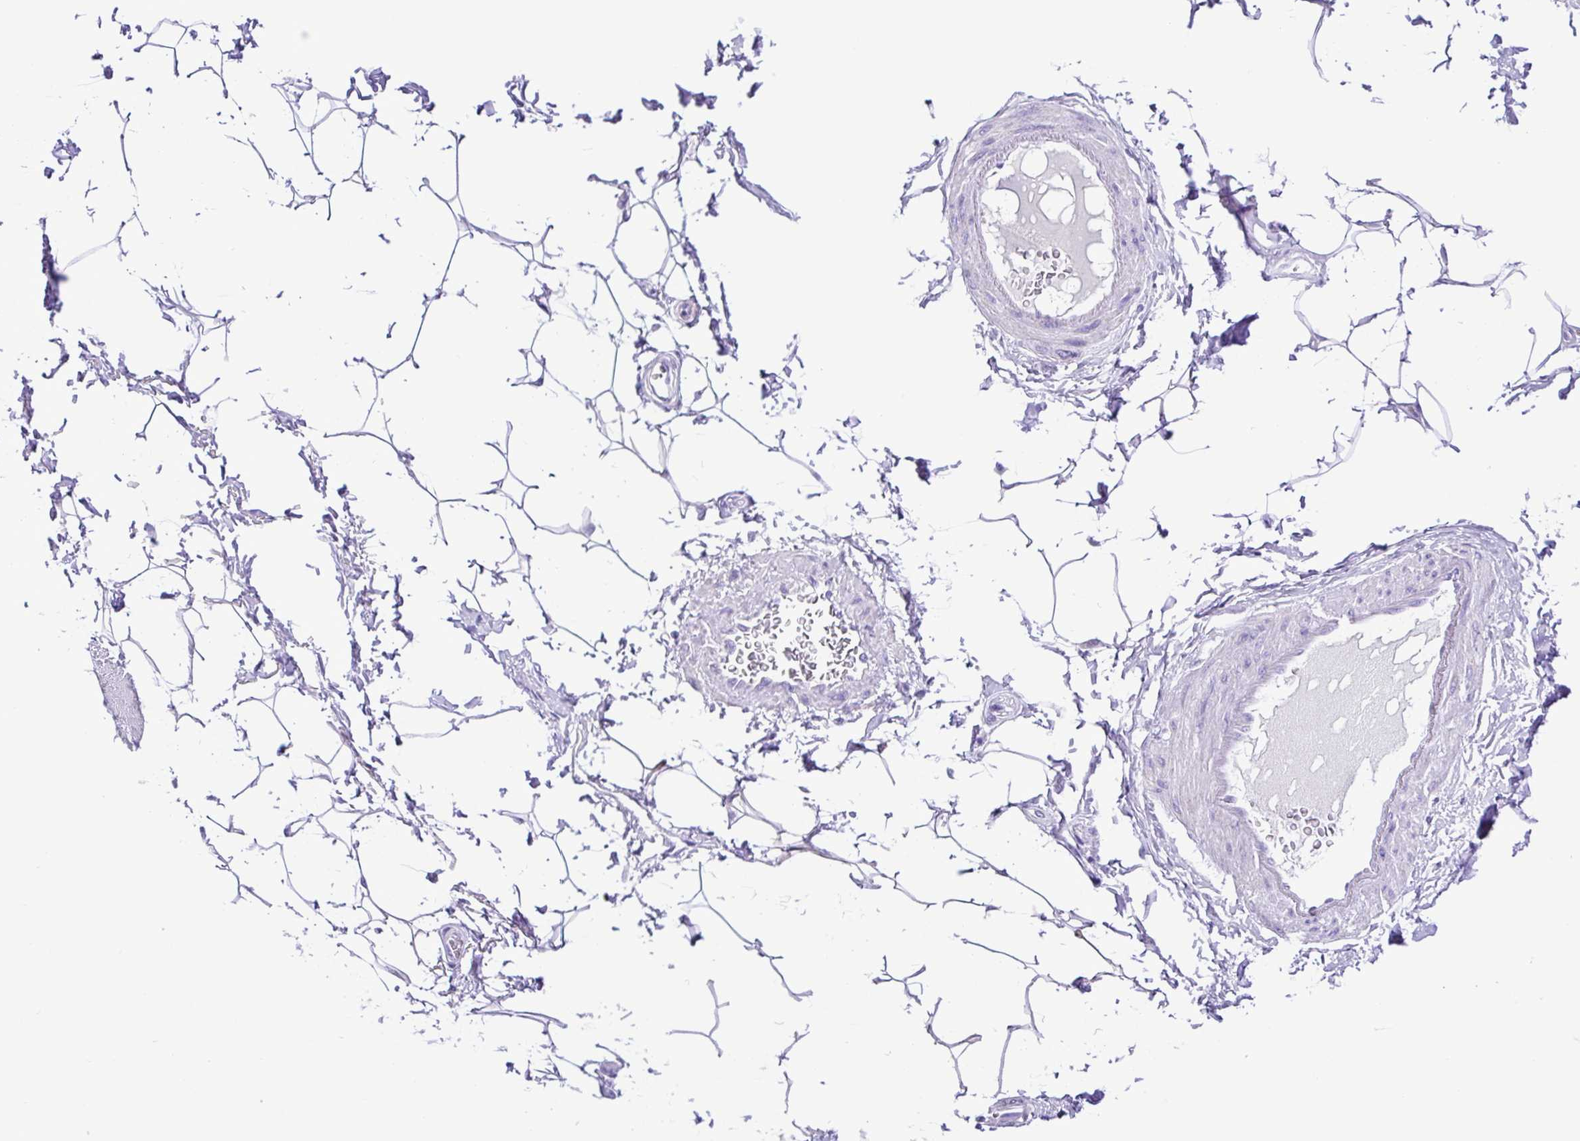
{"staining": {"intensity": "negative", "quantity": "none", "location": "none"}, "tissue": "adipose tissue", "cell_type": "Adipocytes", "image_type": "normal", "snomed": [{"axis": "morphology", "description": "Normal tissue, NOS"}, {"axis": "topography", "description": "Peripheral nerve tissue"}], "caption": "IHC micrograph of unremarkable human adipose tissue stained for a protein (brown), which reveals no expression in adipocytes.", "gene": "SYT1", "patient": {"sex": "male", "age": 51}}